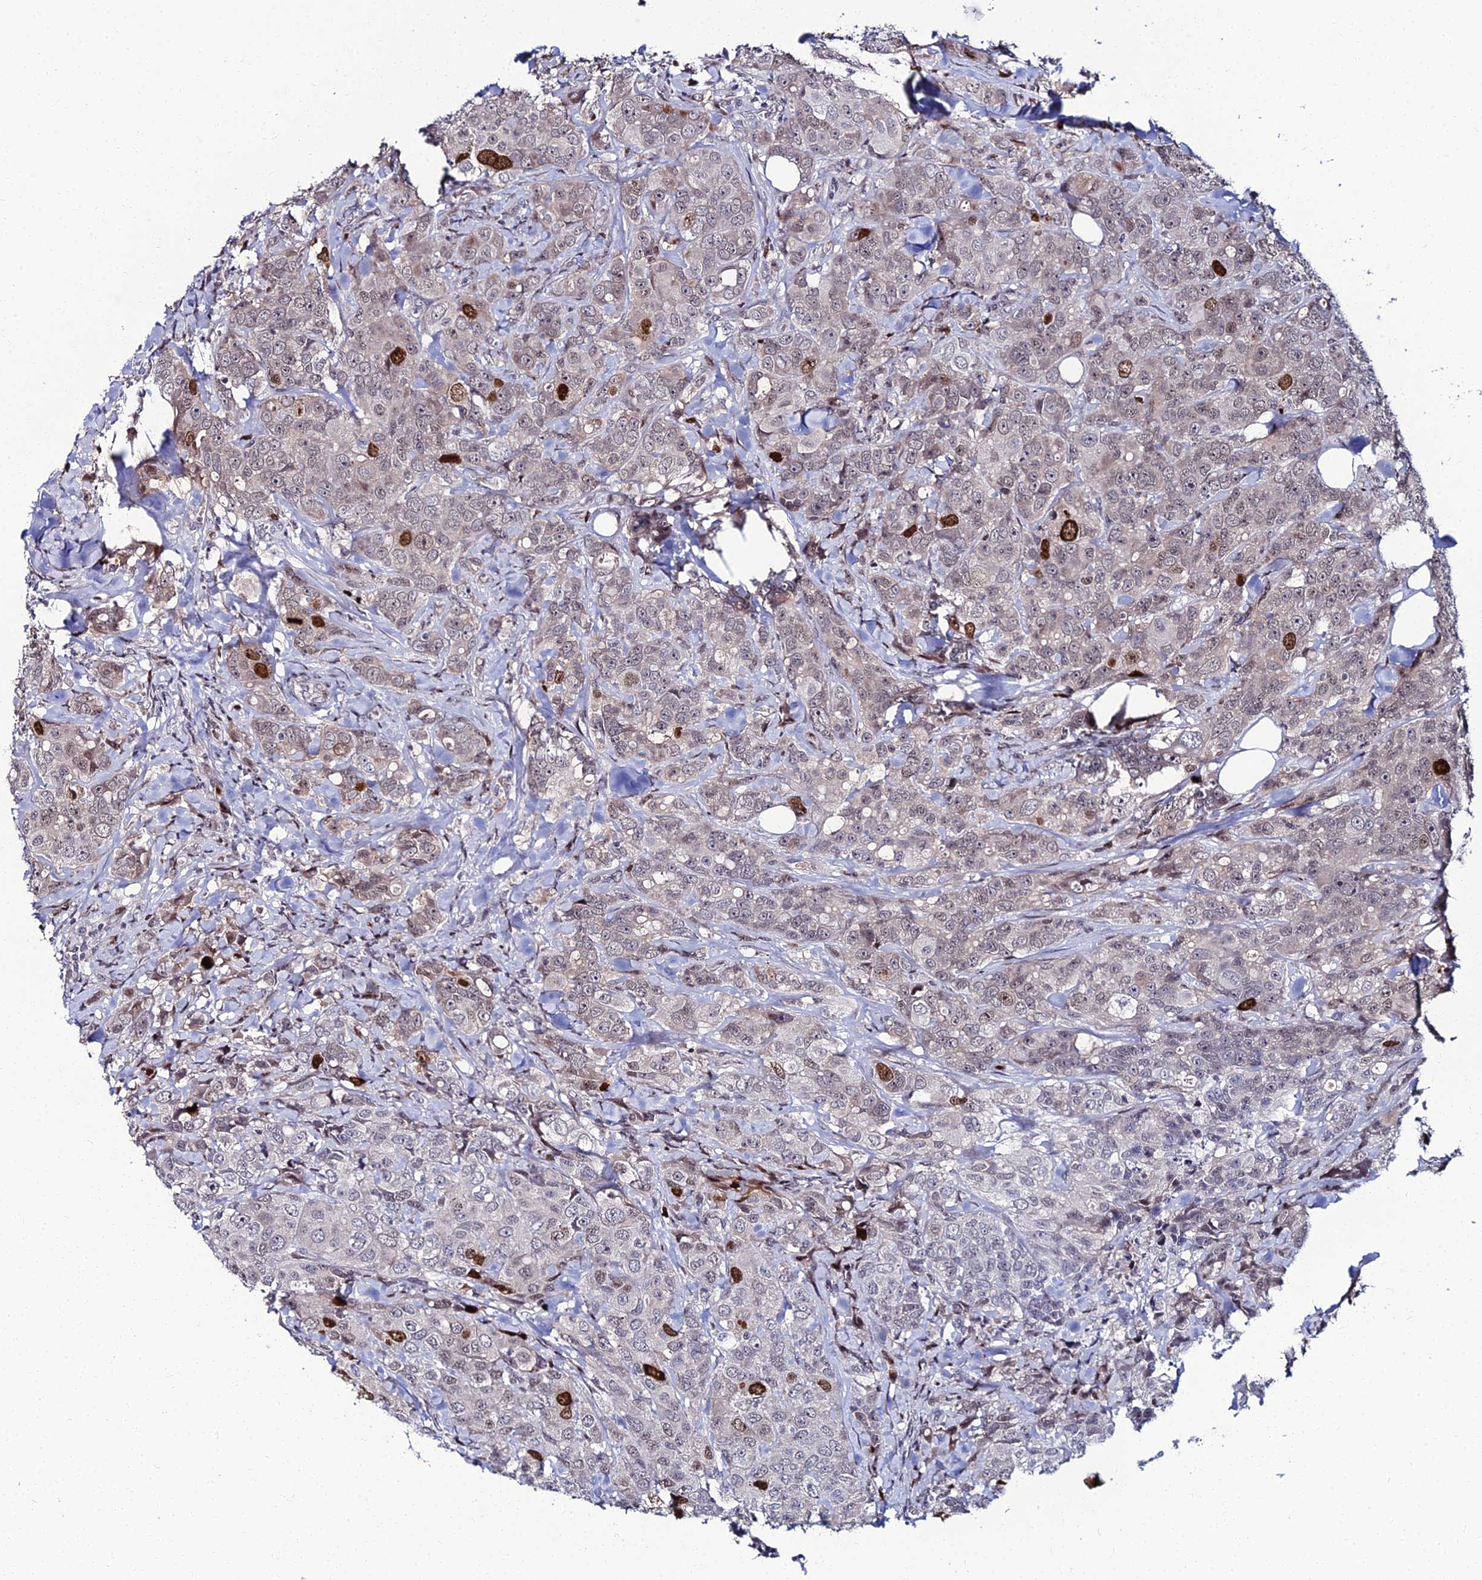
{"staining": {"intensity": "strong", "quantity": "<25%", "location": "nuclear"}, "tissue": "breast cancer", "cell_type": "Tumor cells", "image_type": "cancer", "snomed": [{"axis": "morphology", "description": "Duct carcinoma"}, {"axis": "topography", "description": "Breast"}], "caption": "Protein staining demonstrates strong nuclear expression in about <25% of tumor cells in breast cancer (intraductal carcinoma).", "gene": "TAF9B", "patient": {"sex": "female", "age": 43}}